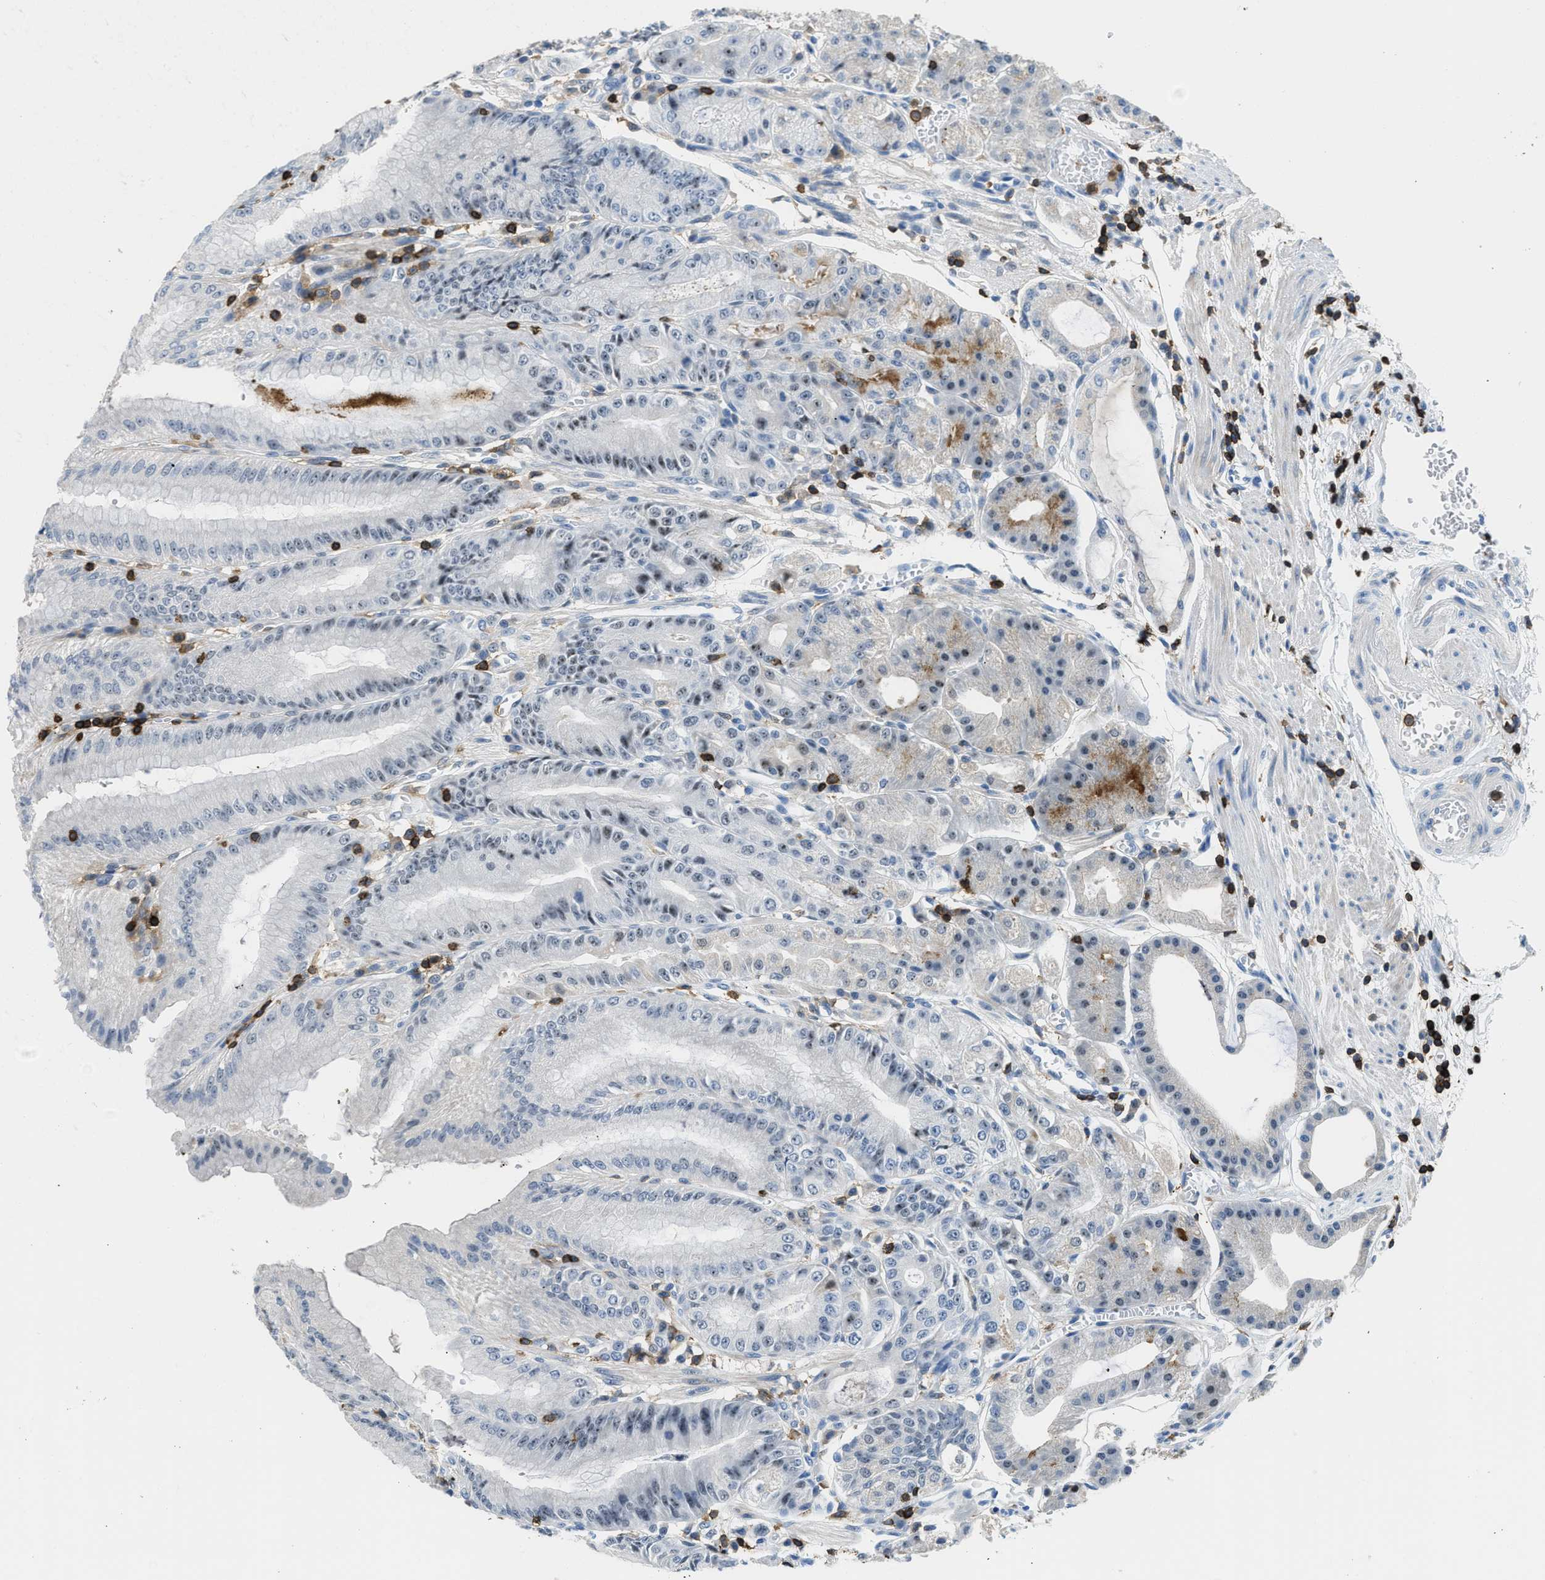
{"staining": {"intensity": "moderate", "quantity": "<25%", "location": "nuclear"}, "tissue": "stomach", "cell_type": "Glandular cells", "image_type": "normal", "snomed": [{"axis": "morphology", "description": "Normal tissue, NOS"}, {"axis": "topography", "description": "Stomach, lower"}], "caption": "Immunohistochemical staining of benign stomach exhibits <25% levels of moderate nuclear protein positivity in about <25% of glandular cells. (Brightfield microscopy of DAB IHC at high magnification).", "gene": "FAM151A", "patient": {"sex": "male", "age": 71}}